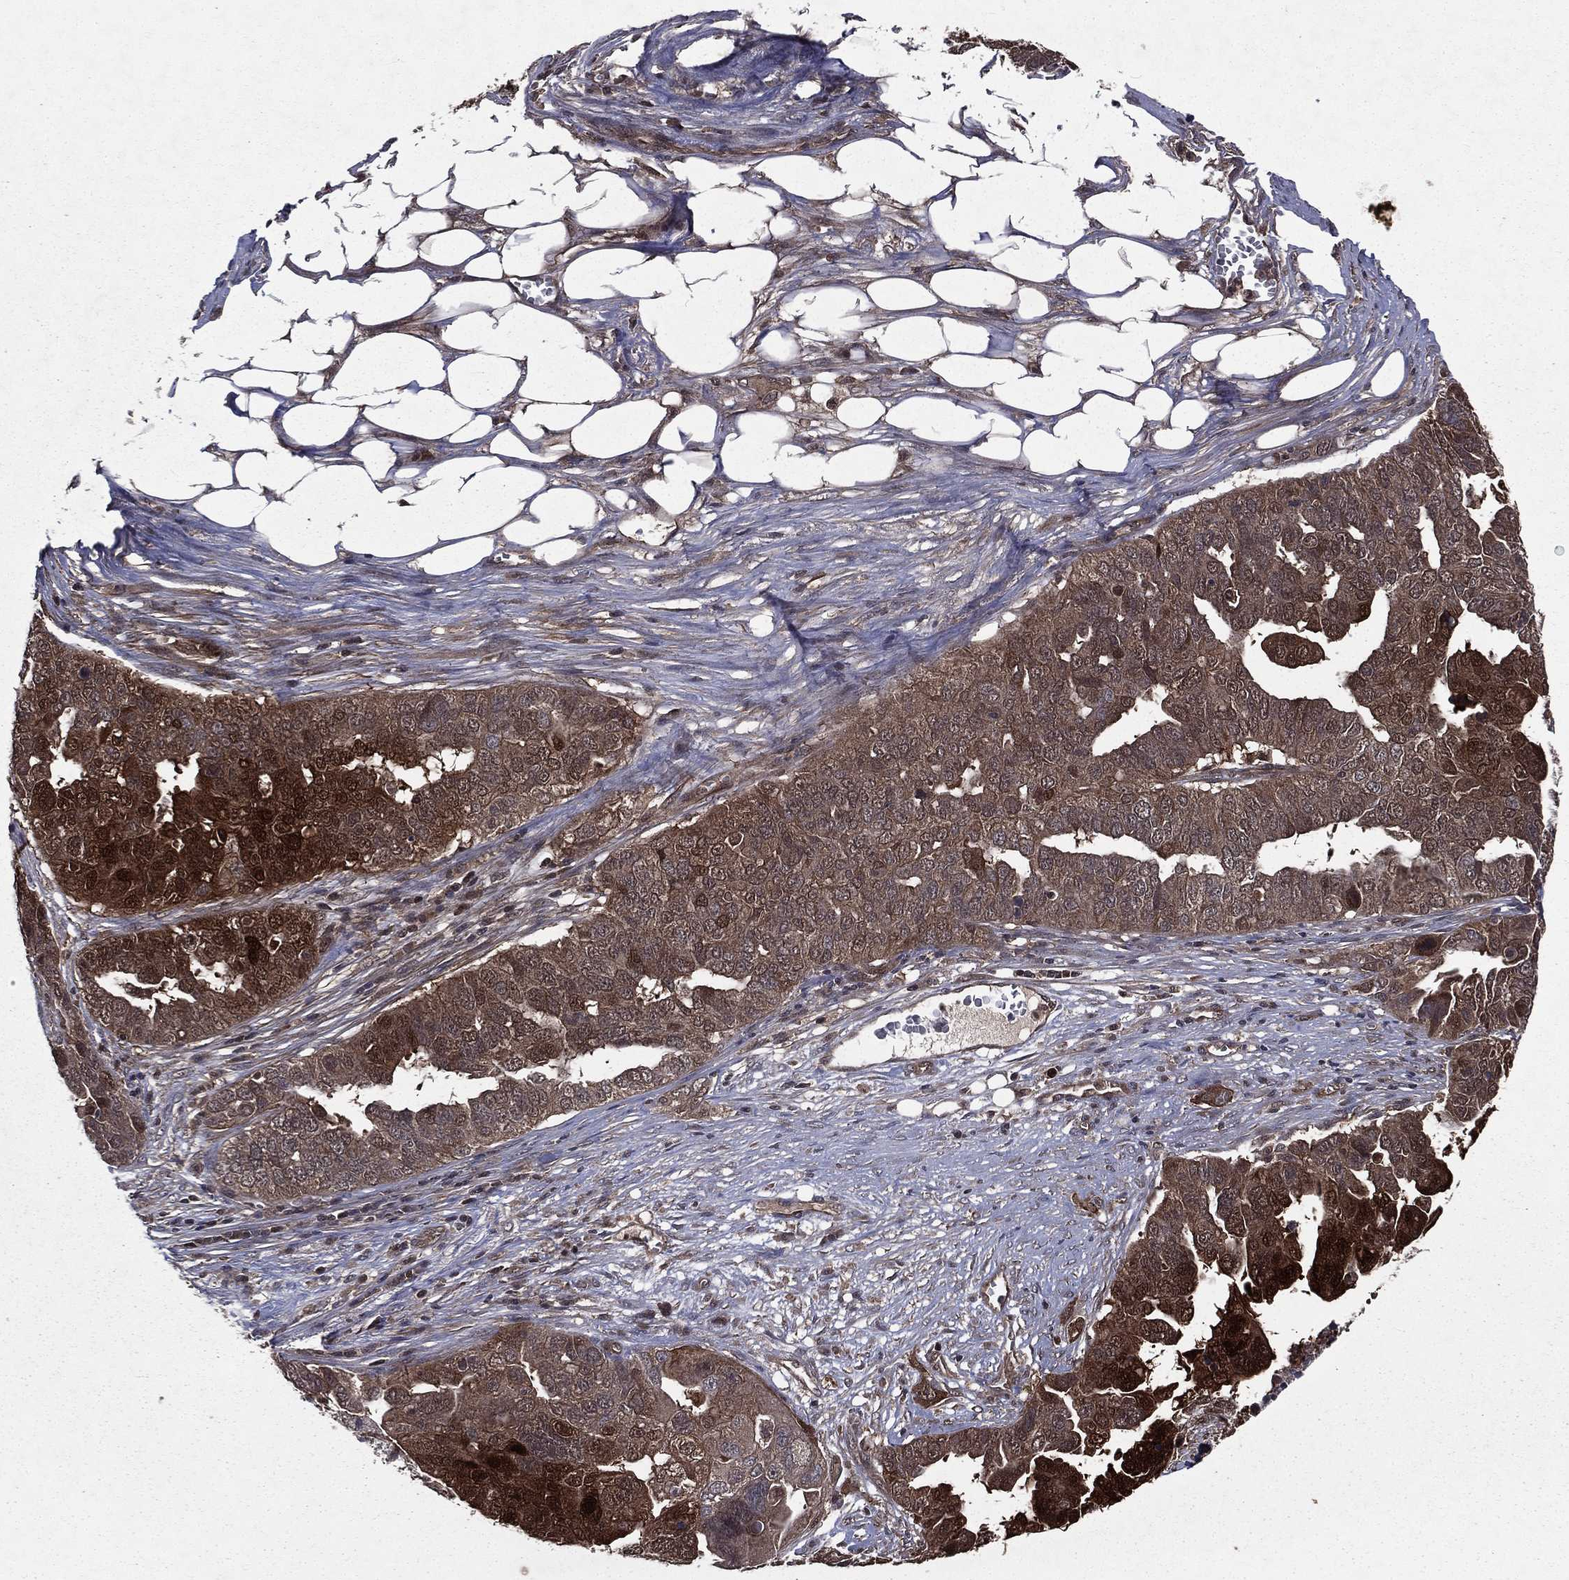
{"staining": {"intensity": "strong", "quantity": "25%-75%", "location": "cytoplasmic/membranous"}, "tissue": "ovarian cancer", "cell_type": "Tumor cells", "image_type": "cancer", "snomed": [{"axis": "morphology", "description": "Carcinoma, endometroid"}, {"axis": "topography", "description": "Soft tissue"}, {"axis": "topography", "description": "Ovary"}], "caption": "Endometroid carcinoma (ovarian) stained with a brown dye reveals strong cytoplasmic/membranous positive expression in approximately 25%-75% of tumor cells.", "gene": "FGD1", "patient": {"sex": "female", "age": 52}}